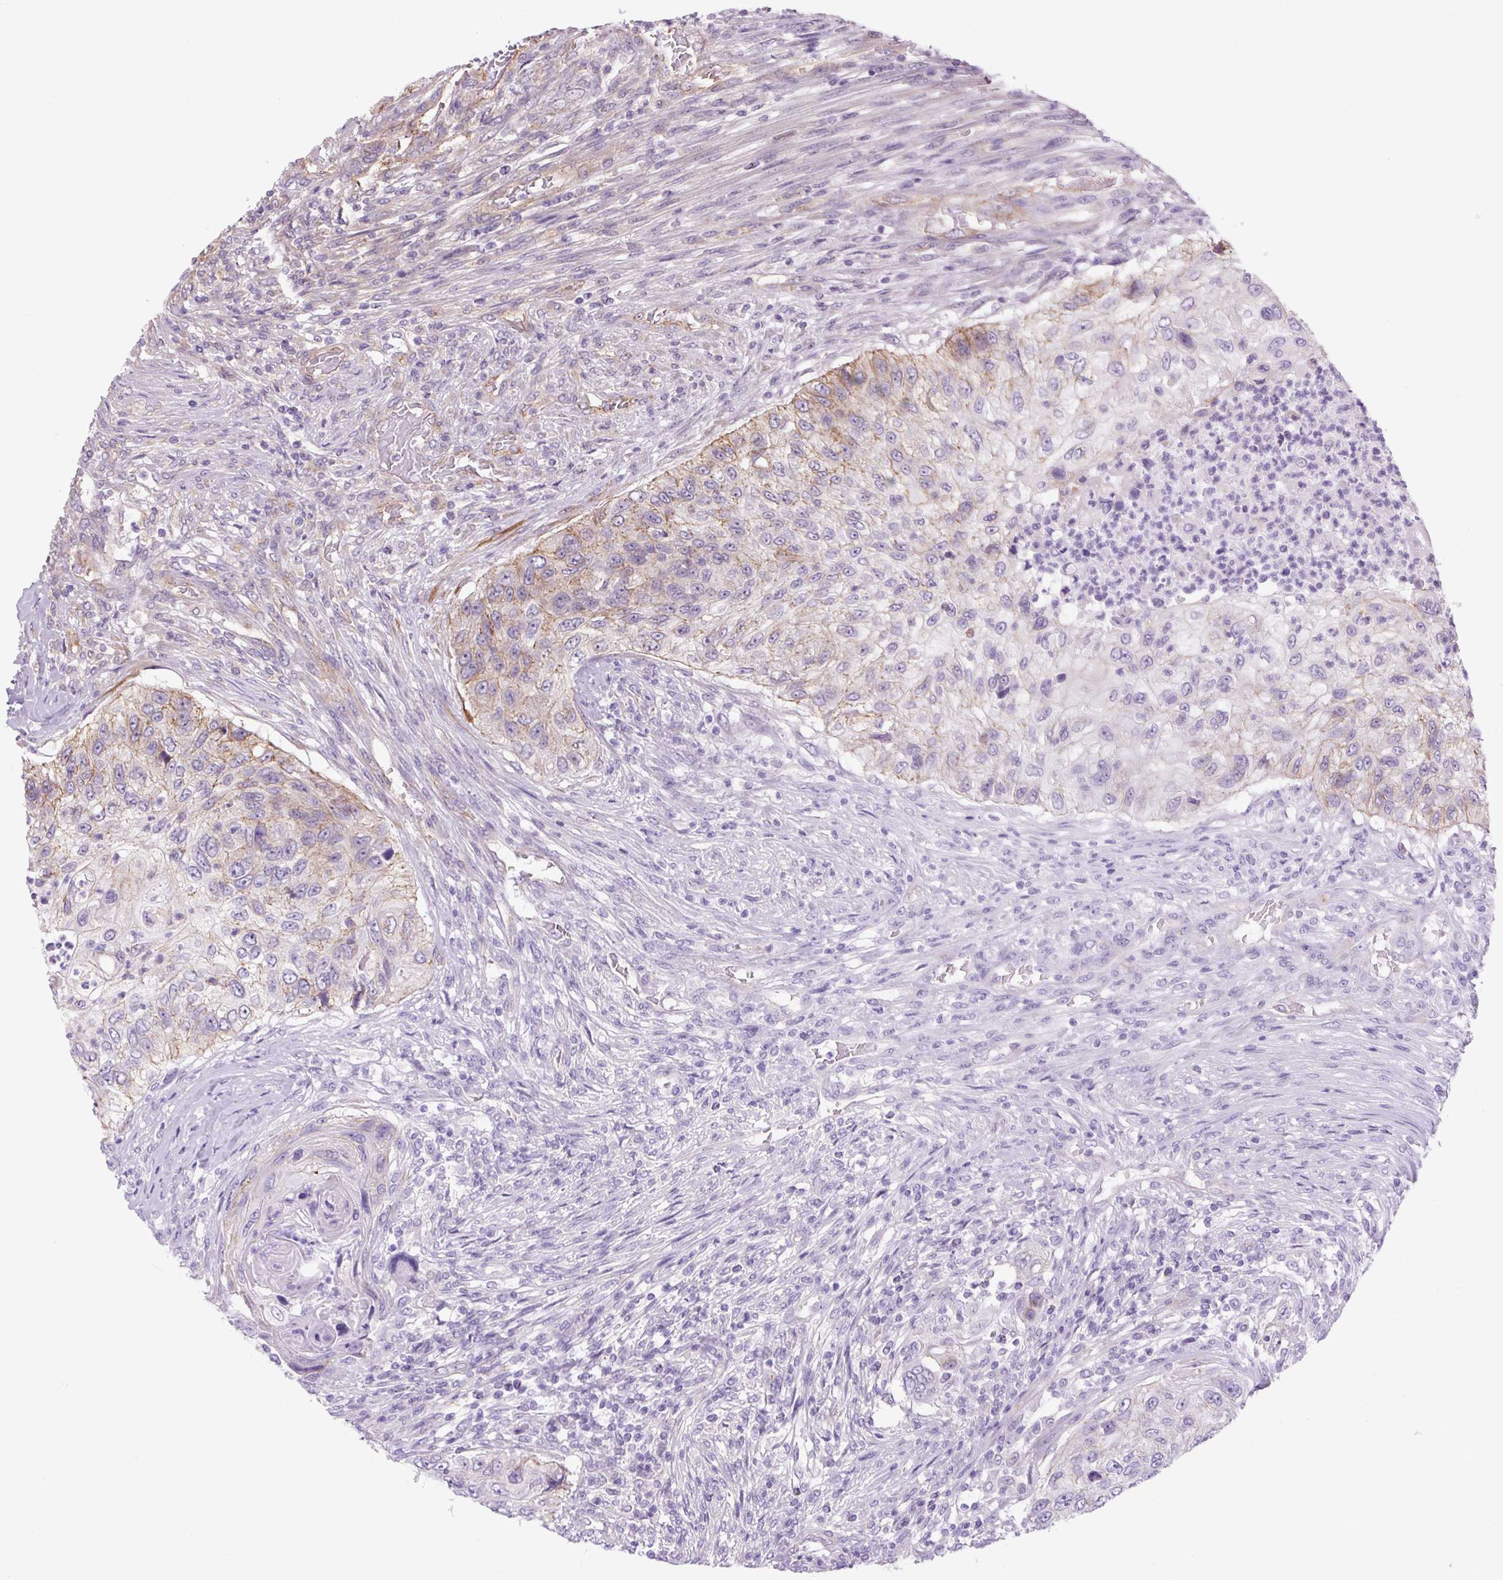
{"staining": {"intensity": "moderate", "quantity": "25%-75%", "location": "cytoplasmic/membranous"}, "tissue": "urothelial cancer", "cell_type": "Tumor cells", "image_type": "cancer", "snomed": [{"axis": "morphology", "description": "Urothelial carcinoma, High grade"}, {"axis": "topography", "description": "Urinary bladder"}], "caption": "Tumor cells demonstrate medium levels of moderate cytoplasmic/membranous positivity in about 25%-75% of cells in urothelial cancer. Nuclei are stained in blue.", "gene": "SEPTIN10", "patient": {"sex": "female", "age": 60}}